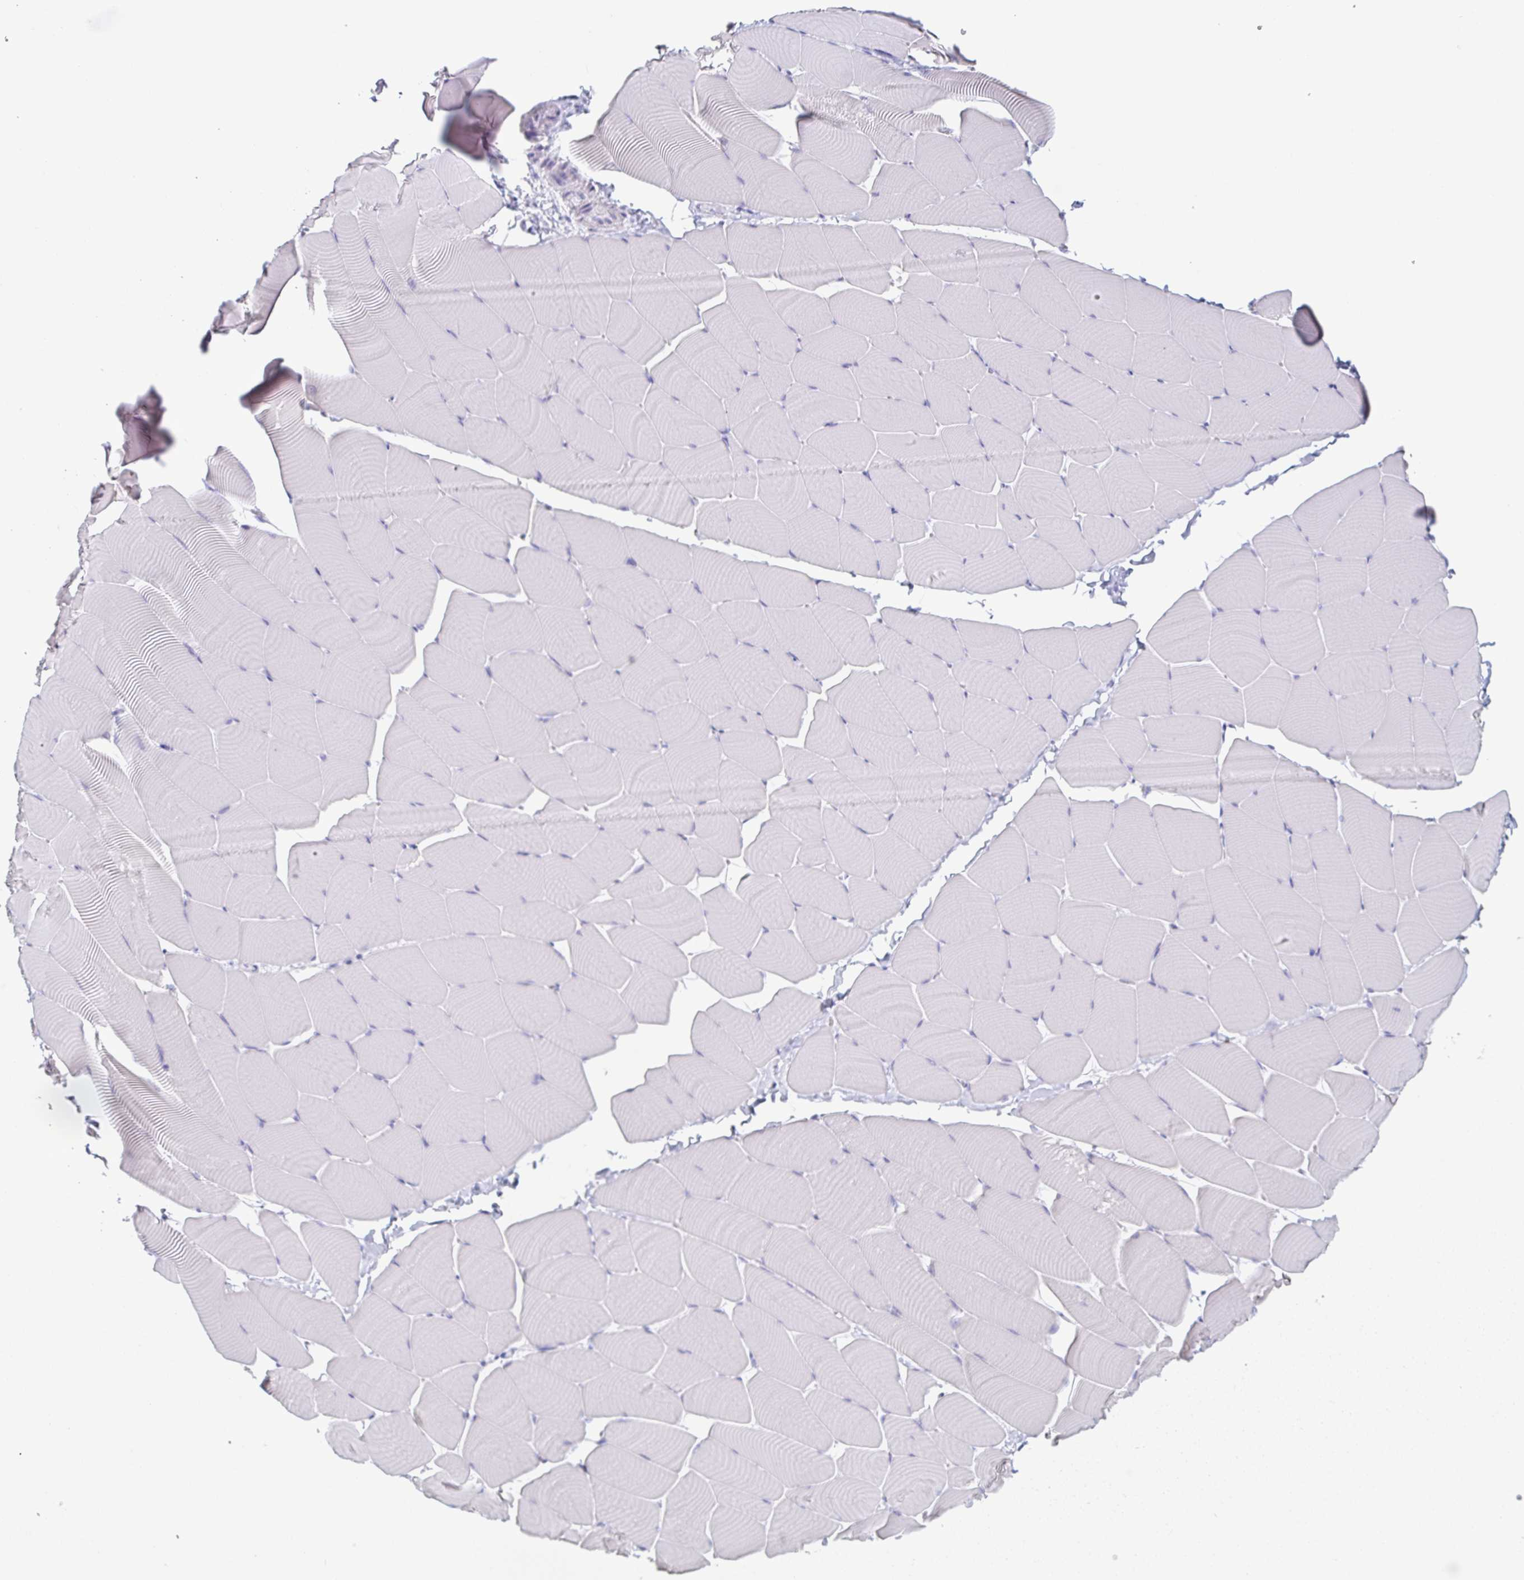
{"staining": {"intensity": "negative", "quantity": "none", "location": "none"}, "tissue": "skeletal muscle", "cell_type": "Myocytes", "image_type": "normal", "snomed": [{"axis": "morphology", "description": "Normal tissue, NOS"}, {"axis": "topography", "description": "Skeletal muscle"}], "caption": "DAB (3,3'-diaminobenzidine) immunohistochemical staining of unremarkable human skeletal muscle exhibits no significant staining in myocytes. (DAB IHC, high magnification).", "gene": "ENSG00000275778", "patient": {"sex": "male", "age": 25}}